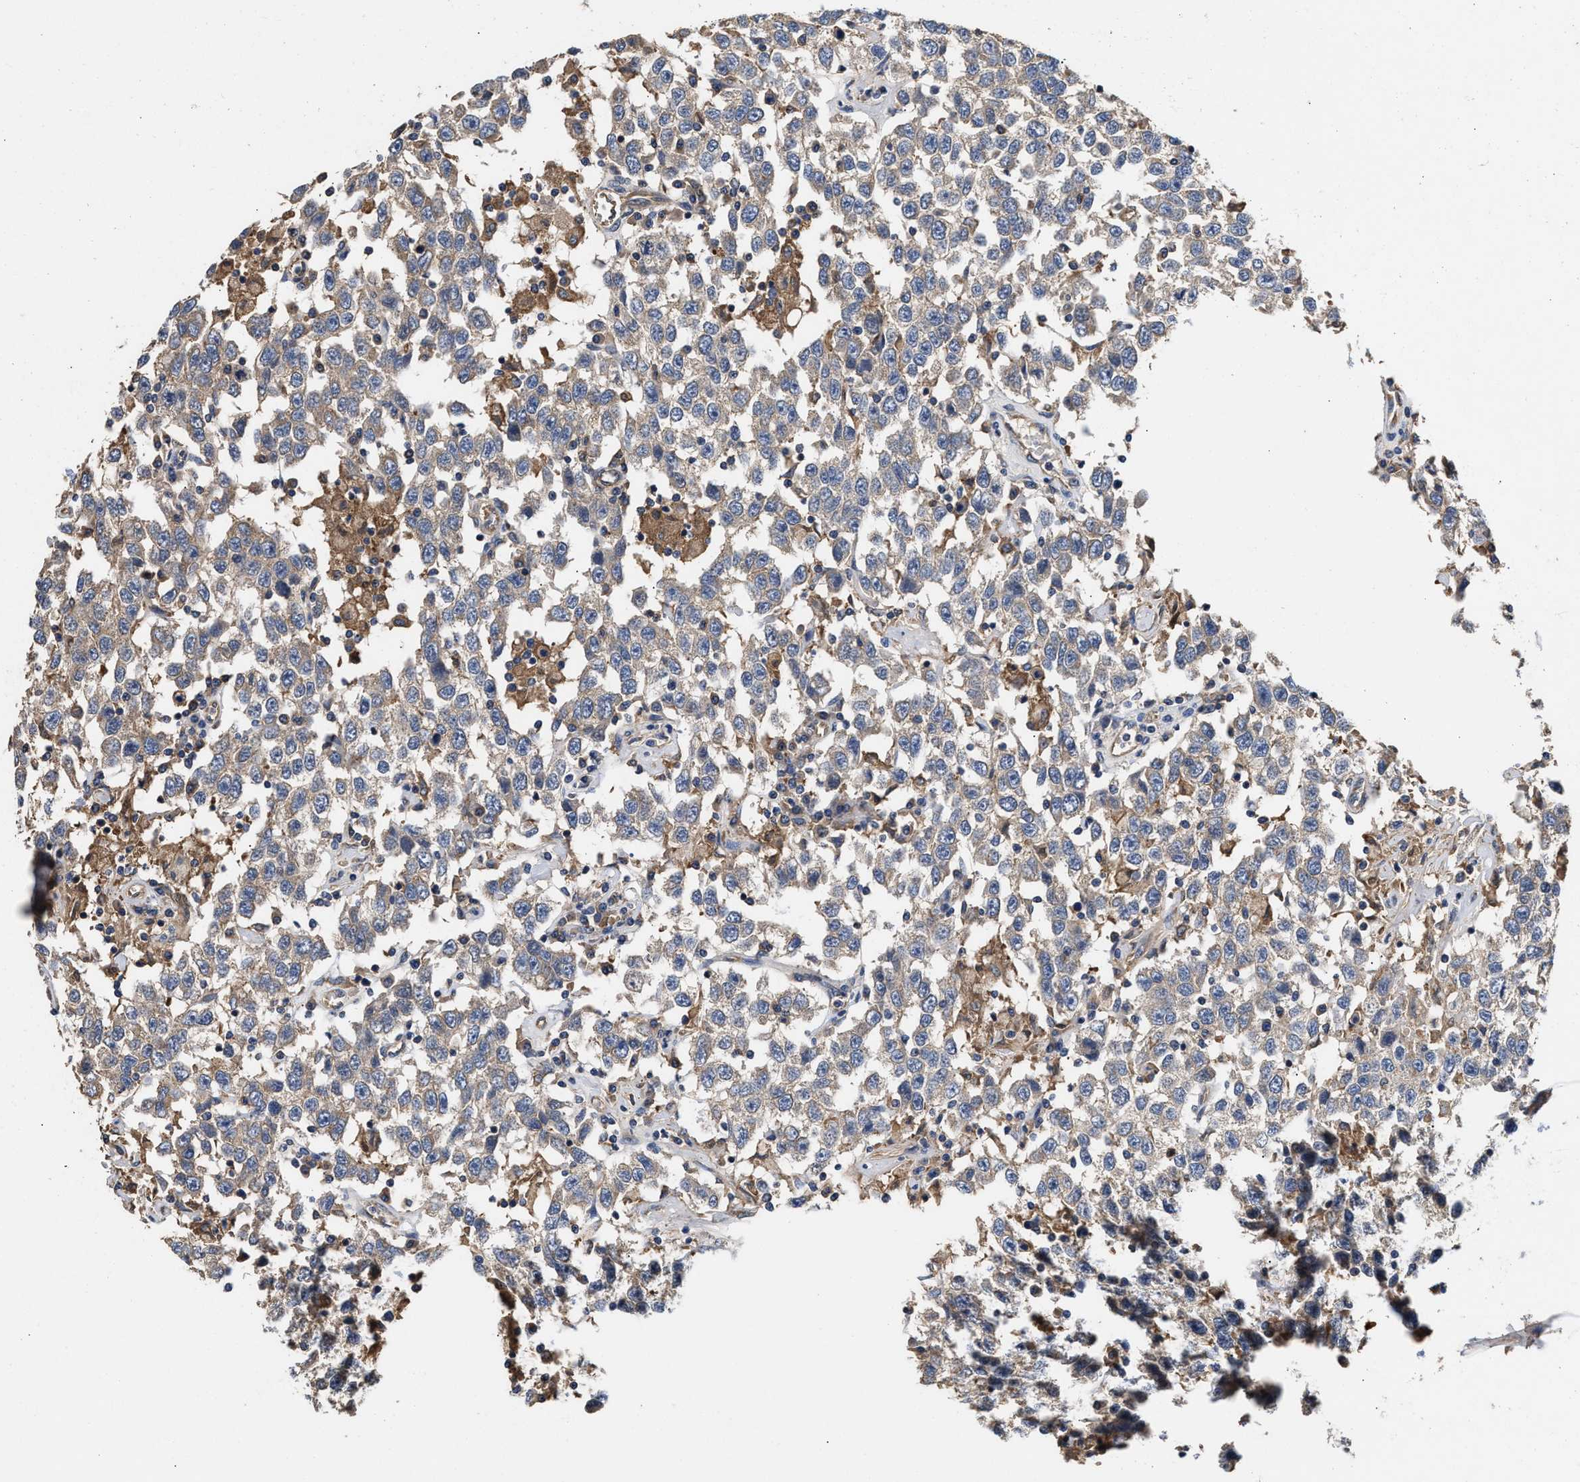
{"staining": {"intensity": "weak", "quantity": "<25%", "location": "cytoplasmic/membranous"}, "tissue": "testis cancer", "cell_type": "Tumor cells", "image_type": "cancer", "snomed": [{"axis": "morphology", "description": "Seminoma, NOS"}, {"axis": "topography", "description": "Testis"}], "caption": "Seminoma (testis) was stained to show a protein in brown. There is no significant staining in tumor cells.", "gene": "KLB", "patient": {"sex": "male", "age": 41}}